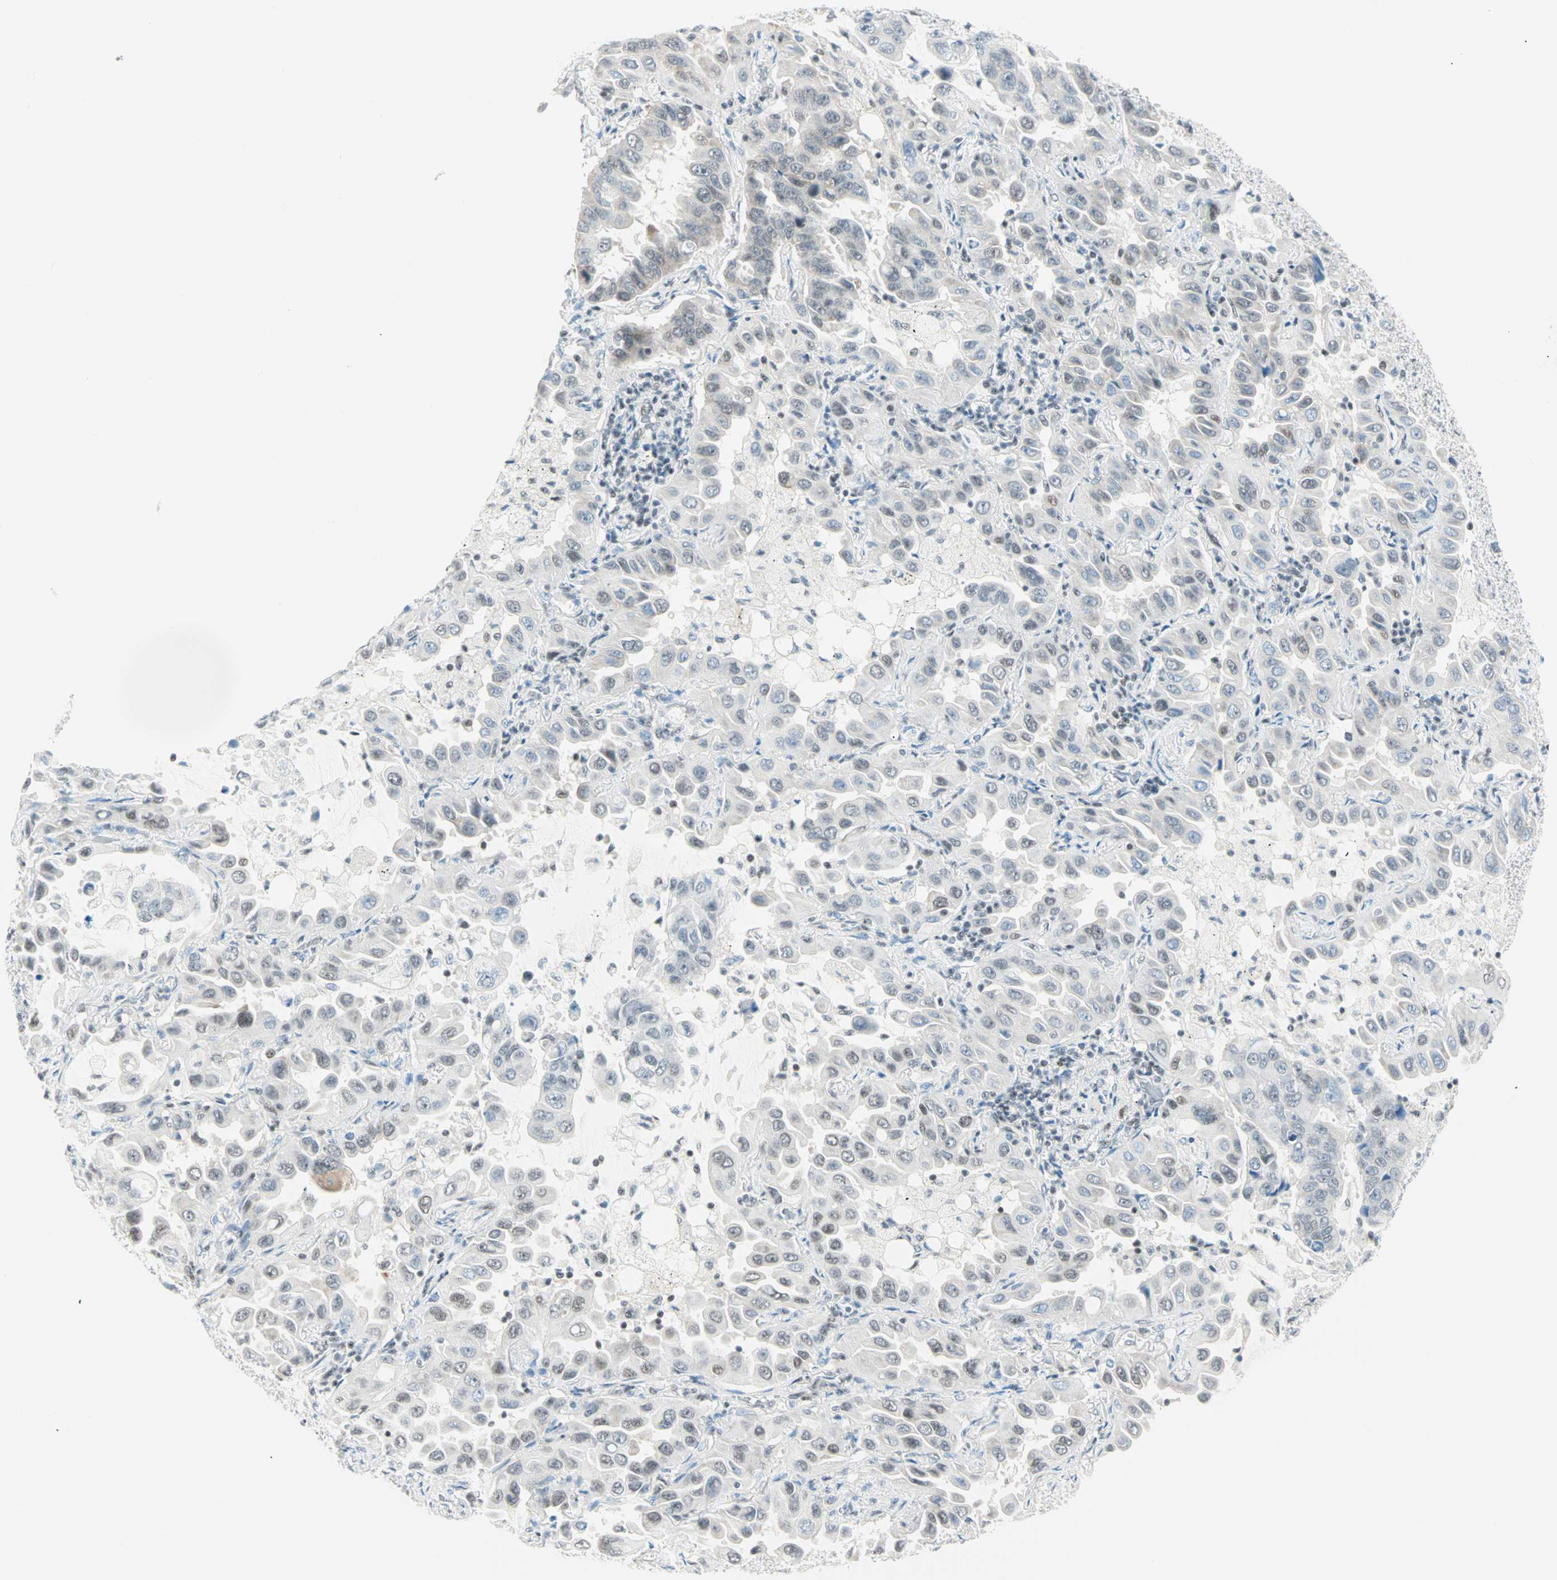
{"staining": {"intensity": "negative", "quantity": "none", "location": "none"}, "tissue": "lung cancer", "cell_type": "Tumor cells", "image_type": "cancer", "snomed": [{"axis": "morphology", "description": "Adenocarcinoma, NOS"}, {"axis": "topography", "description": "Lung"}], "caption": "Tumor cells show no significant protein expression in lung cancer (adenocarcinoma). (DAB (3,3'-diaminobenzidine) immunohistochemistry visualized using brightfield microscopy, high magnification).", "gene": "PKNOX1", "patient": {"sex": "male", "age": 64}}